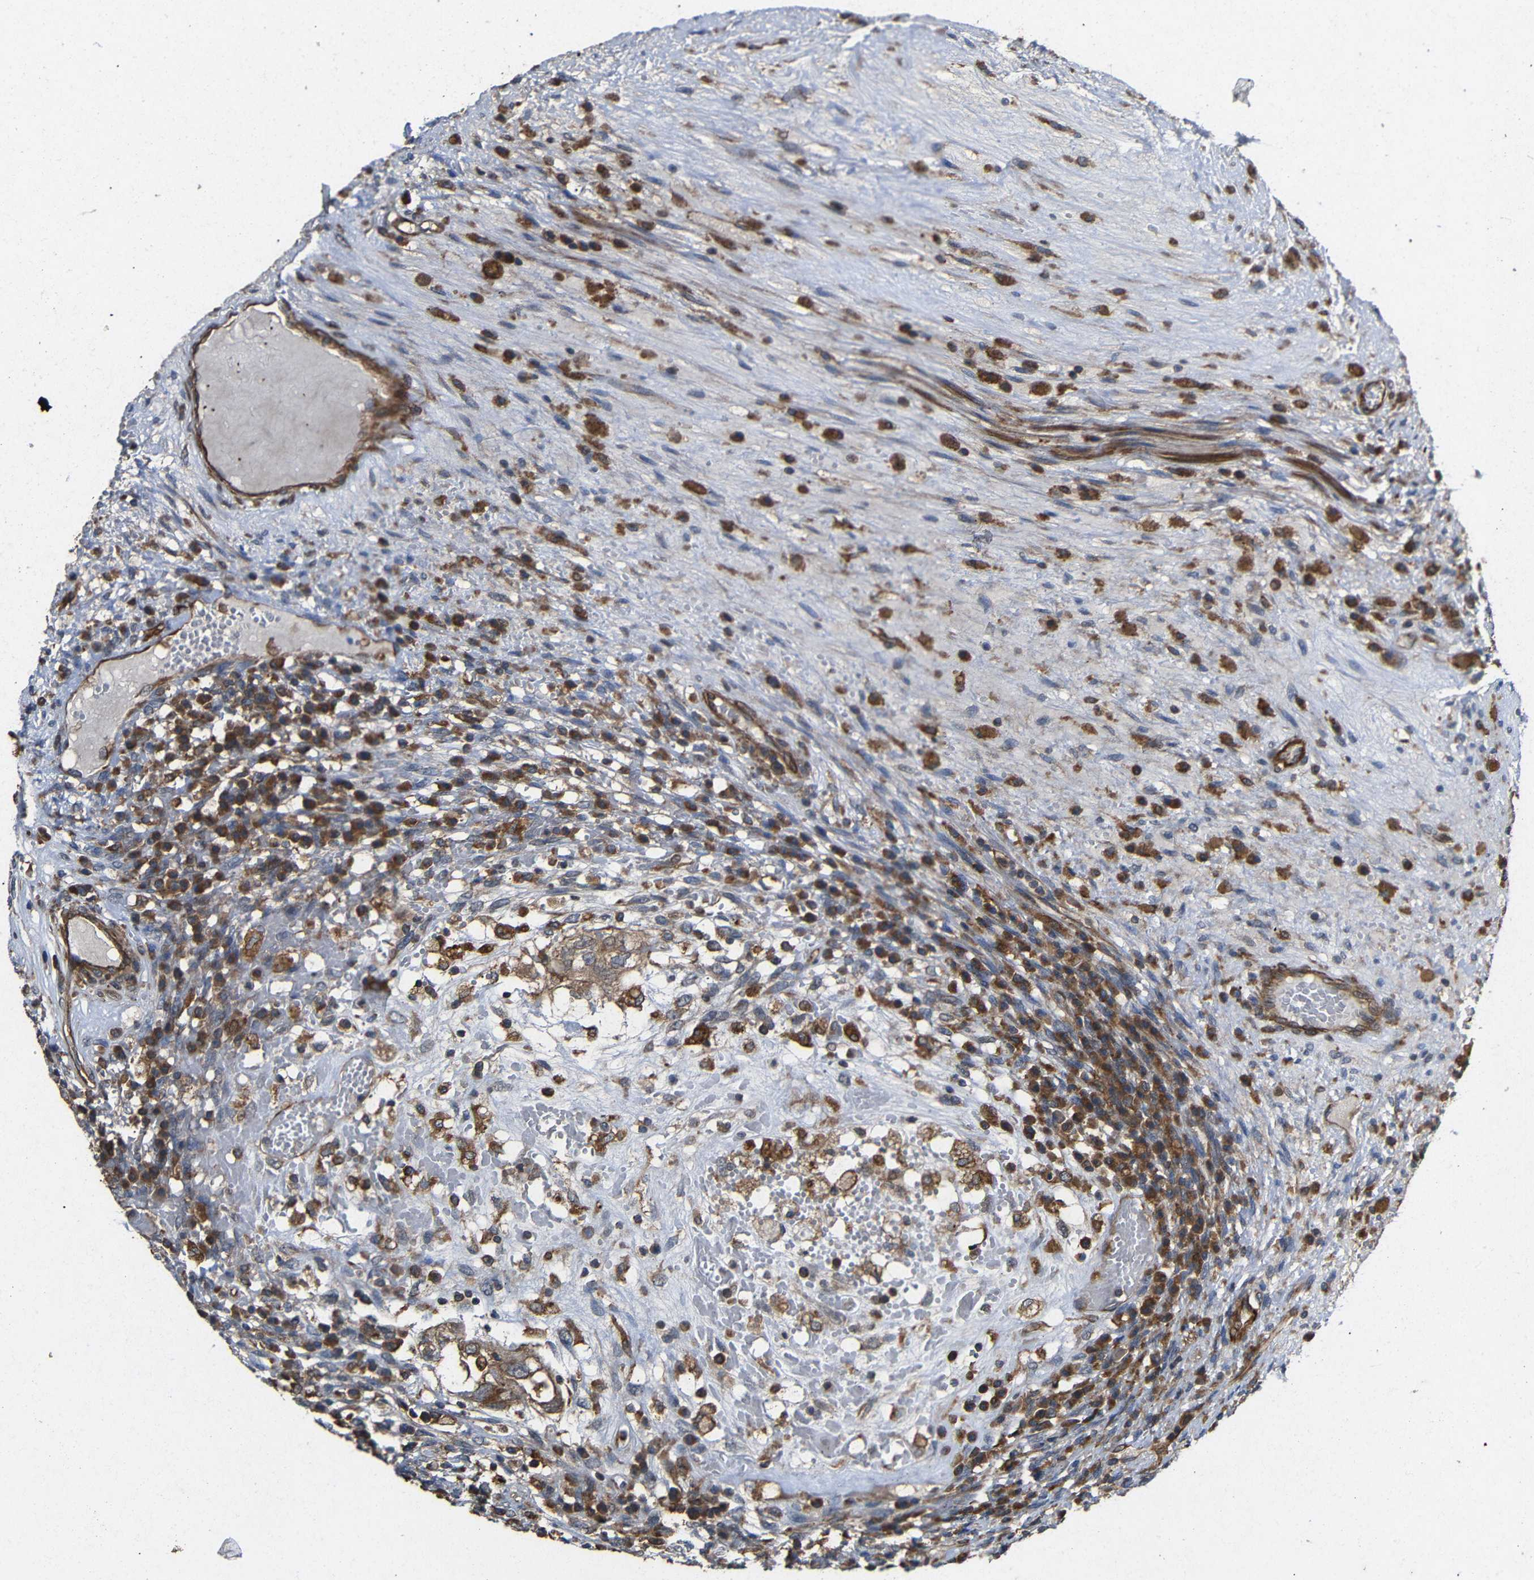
{"staining": {"intensity": "moderate", "quantity": ">75%", "location": "cytoplasmic/membranous"}, "tissue": "testis cancer", "cell_type": "Tumor cells", "image_type": "cancer", "snomed": [{"axis": "morphology", "description": "Carcinoma, Embryonal, NOS"}, {"axis": "topography", "description": "Testis"}], "caption": "The image demonstrates a brown stain indicating the presence of a protein in the cytoplasmic/membranous of tumor cells in embryonal carcinoma (testis).", "gene": "EIF2S1", "patient": {"sex": "male", "age": 26}}